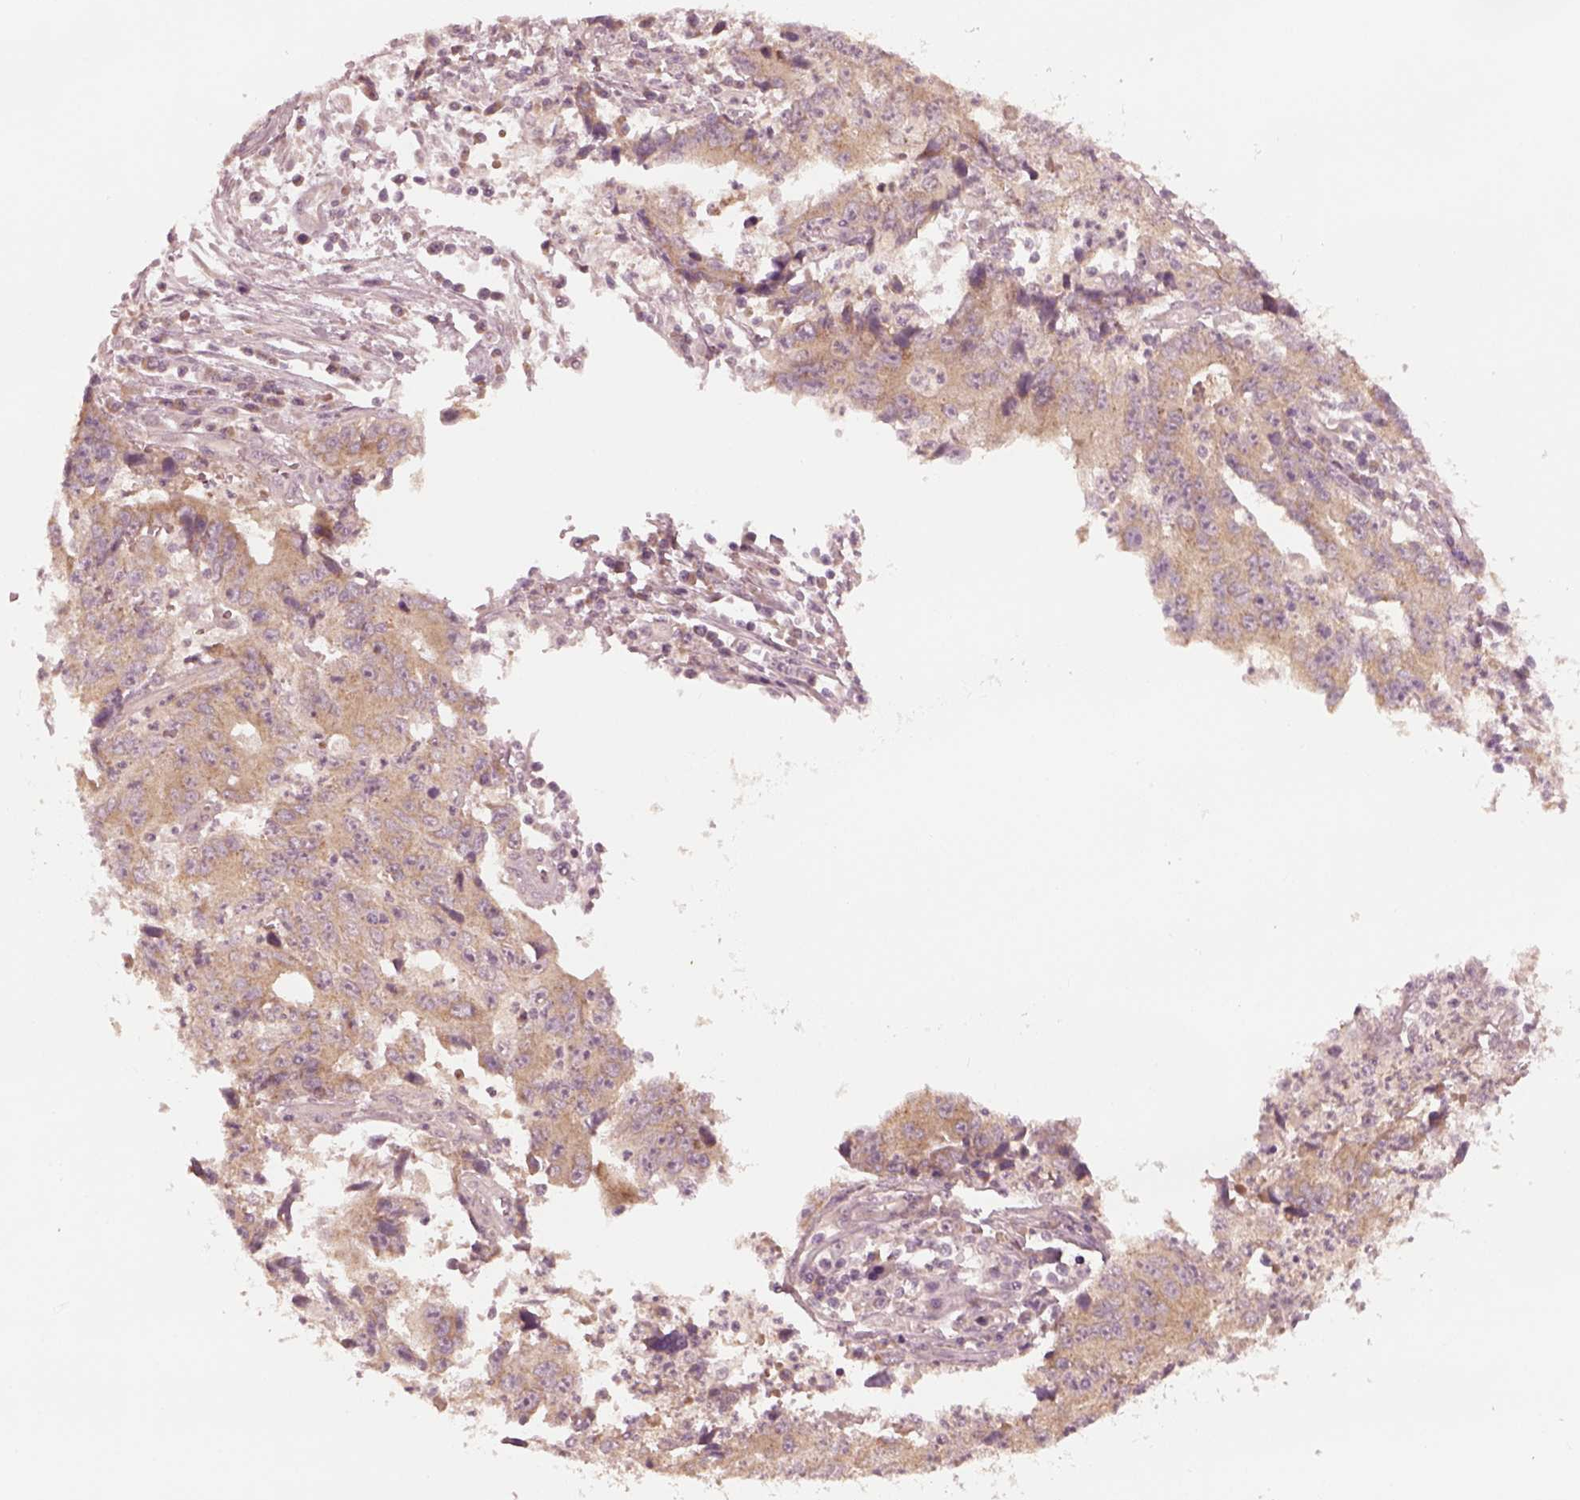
{"staining": {"intensity": "weak", "quantity": "25%-75%", "location": "cytoplasmic/membranous"}, "tissue": "liver cancer", "cell_type": "Tumor cells", "image_type": "cancer", "snomed": [{"axis": "morphology", "description": "Cholangiocarcinoma"}, {"axis": "topography", "description": "Liver"}], "caption": "Protein expression analysis of human liver cancer (cholangiocarcinoma) reveals weak cytoplasmic/membranous staining in about 25%-75% of tumor cells.", "gene": "FAF2", "patient": {"sex": "male", "age": 65}}